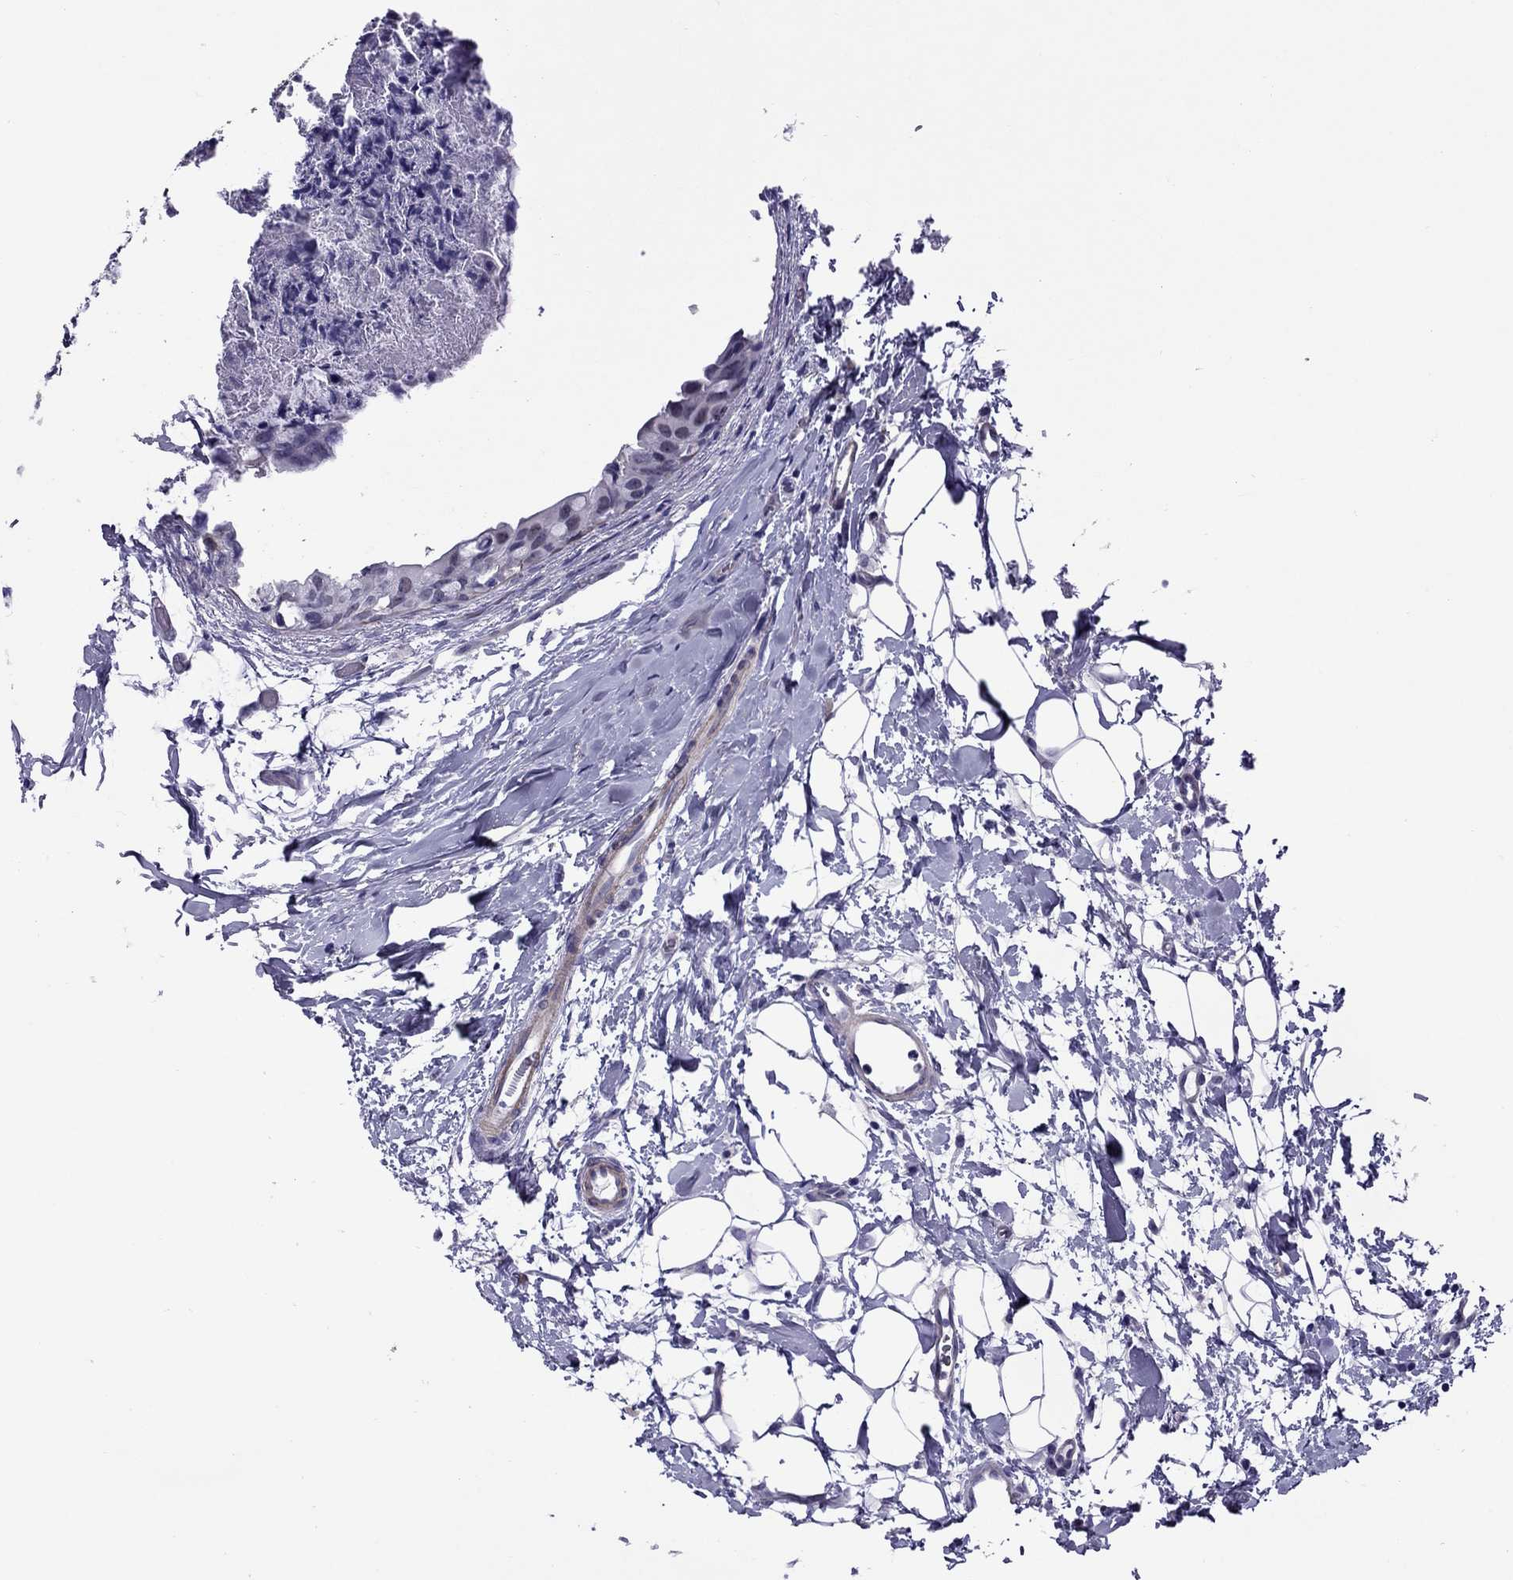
{"staining": {"intensity": "negative", "quantity": "none", "location": "none"}, "tissue": "breast cancer", "cell_type": "Tumor cells", "image_type": "cancer", "snomed": [{"axis": "morphology", "description": "Normal tissue, NOS"}, {"axis": "morphology", "description": "Duct carcinoma"}, {"axis": "topography", "description": "Breast"}], "caption": "The histopathology image displays no significant staining in tumor cells of breast invasive ductal carcinoma.", "gene": "CHRNA5", "patient": {"sex": "female", "age": 40}}